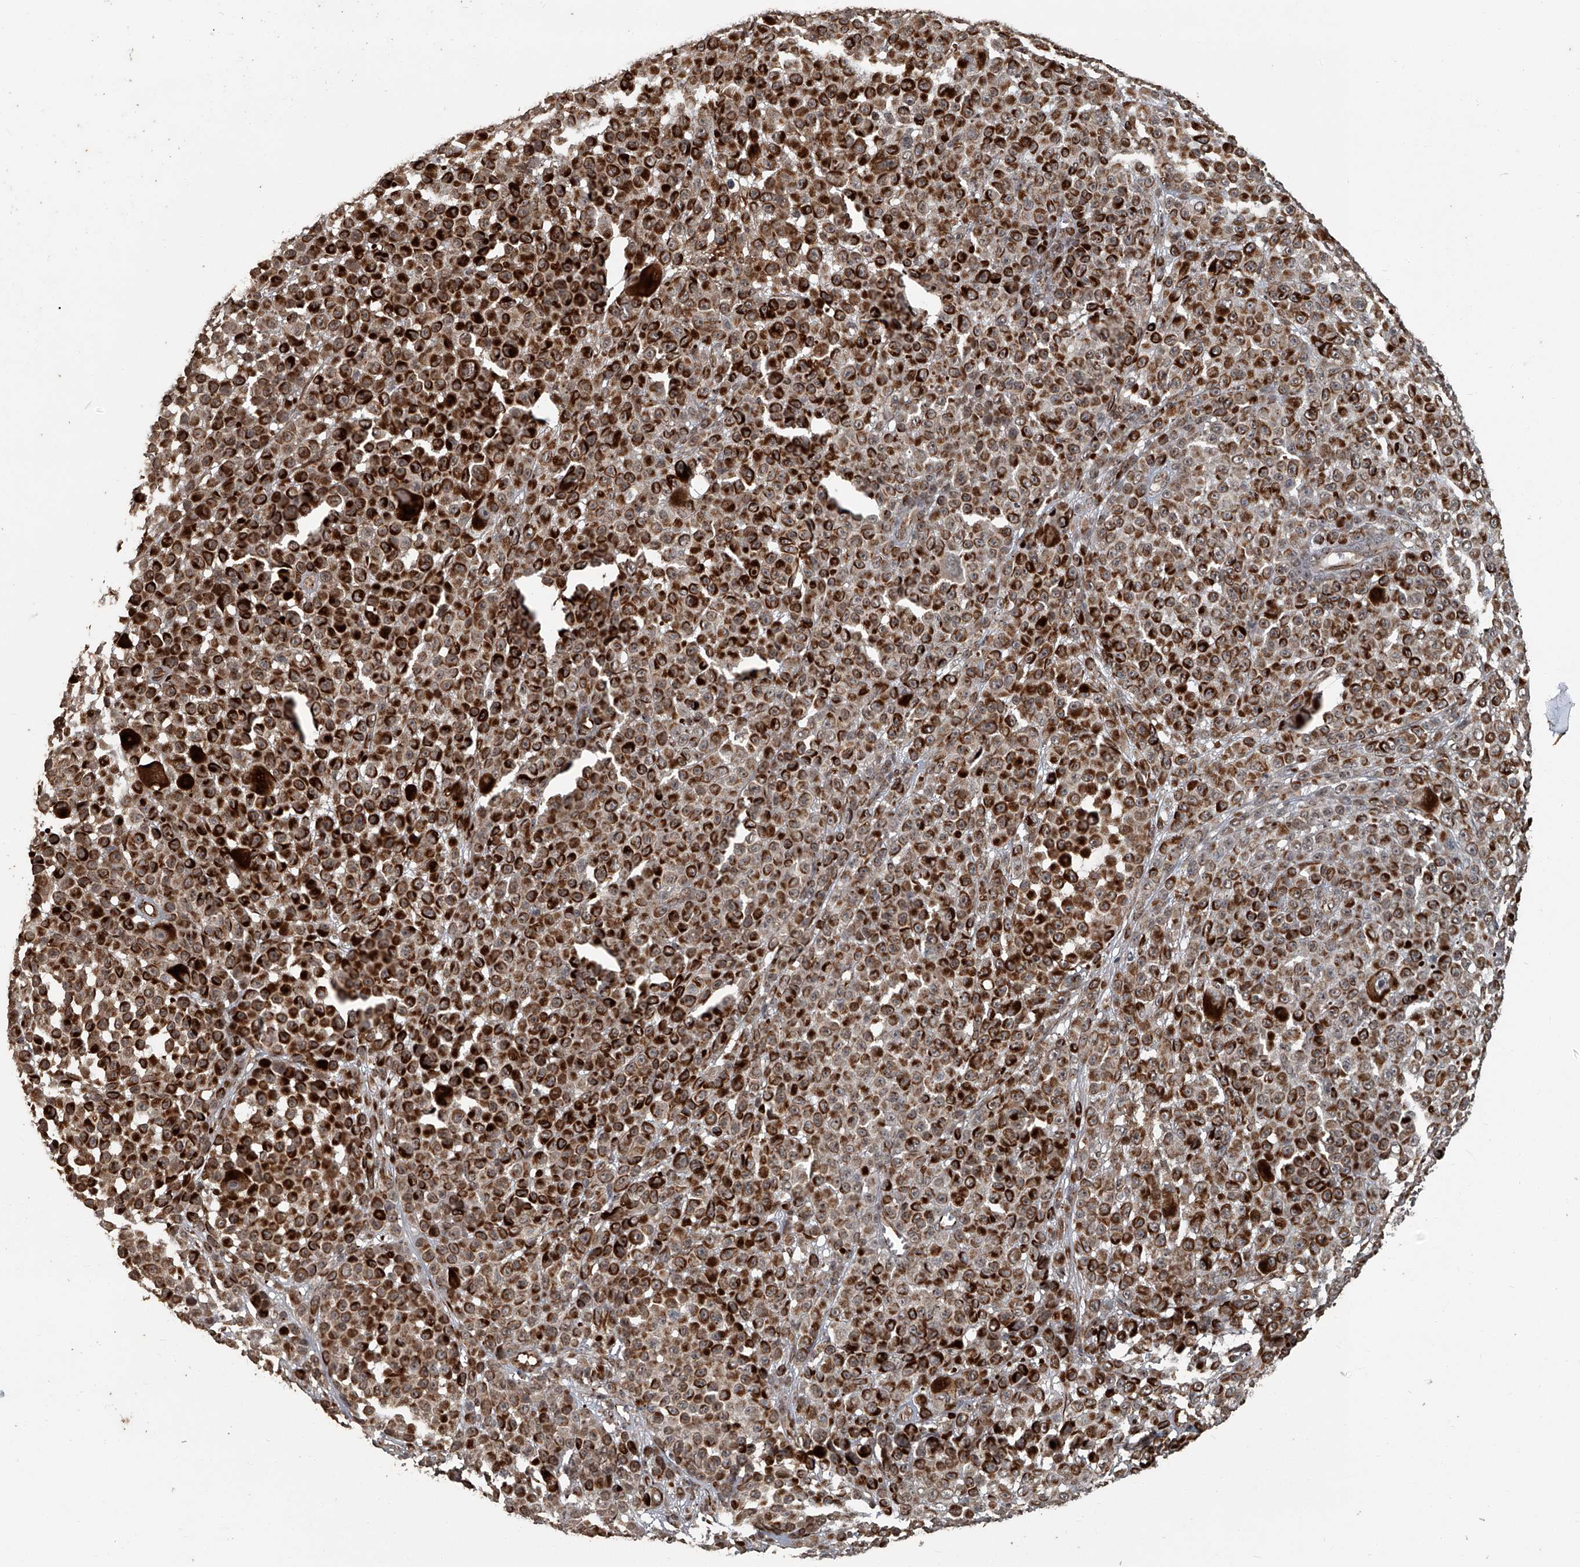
{"staining": {"intensity": "strong", "quantity": ">75%", "location": "cytoplasmic/membranous"}, "tissue": "melanoma", "cell_type": "Tumor cells", "image_type": "cancer", "snomed": [{"axis": "morphology", "description": "Malignant melanoma, NOS"}, {"axis": "topography", "description": "Skin"}], "caption": "Human malignant melanoma stained with a brown dye demonstrates strong cytoplasmic/membranous positive expression in about >75% of tumor cells.", "gene": "GPR132", "patient": {"sex": "female", "age": 94}}